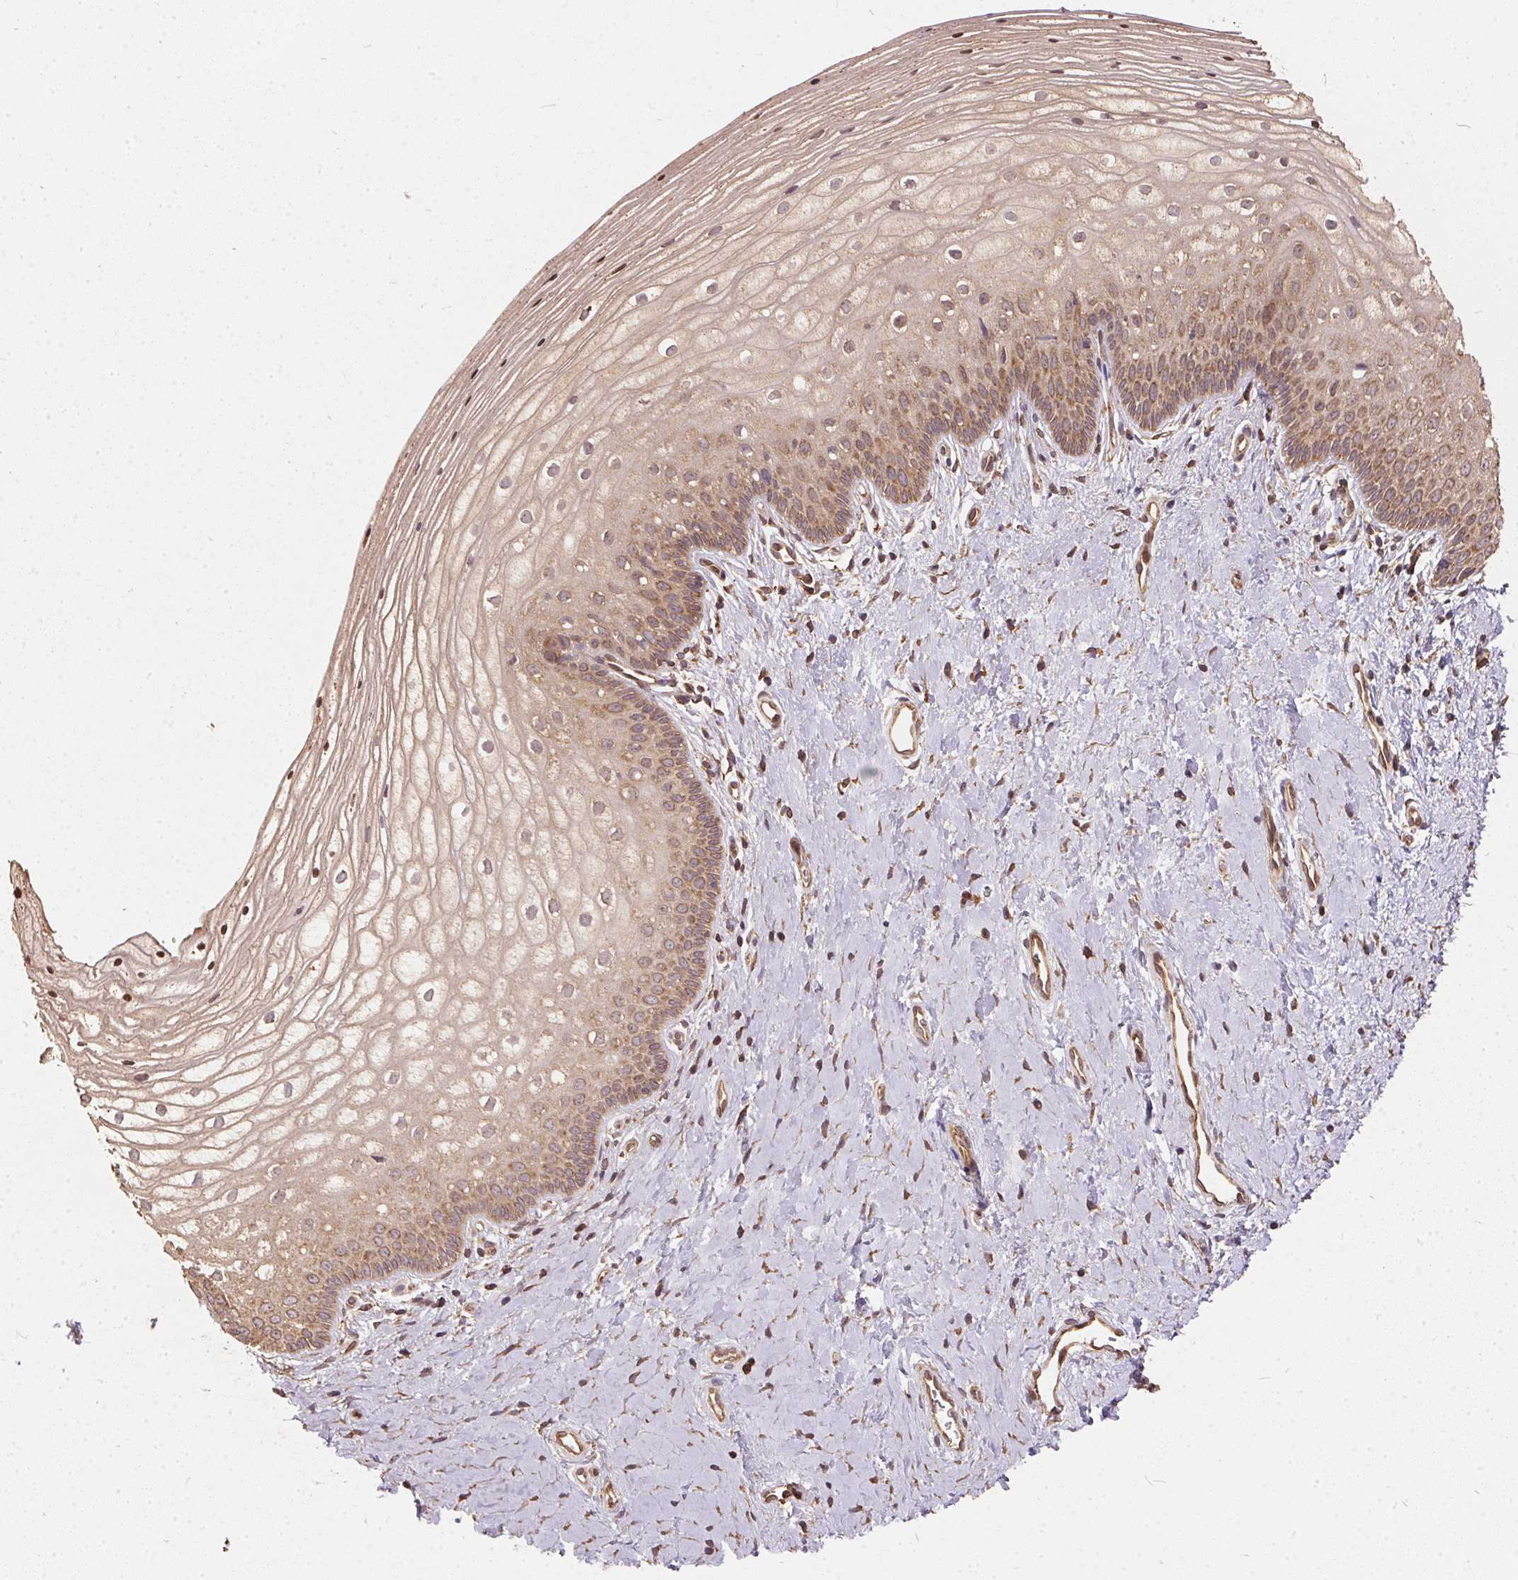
{"staining": {"intensity": "moderate", "quantity": "25%-75%", "location": "cytoplasmic/membranous"}, "tissue": "vagina", "cell_type": "Squamous epithelial cells", "image_type": "normal", "snomed": [{"axis": "morphology", "description": "Normal tissue, NOS"}, {"axis": "topography", "description": "Vagina"}], "caption": "Immunohistochemical staining of unremarkable vagina demonstrates medium levels of moderate cytoplasmic/membranous positivity in approximately 25%-75% of squamous epithelial cells. The protein is stained brown, and the nuclei are stained in blue (DAB IHC with brightfield microscopy, high magnification).", "gene": "EIF2S1", "patient": {"sex": "female", "age": 39}}